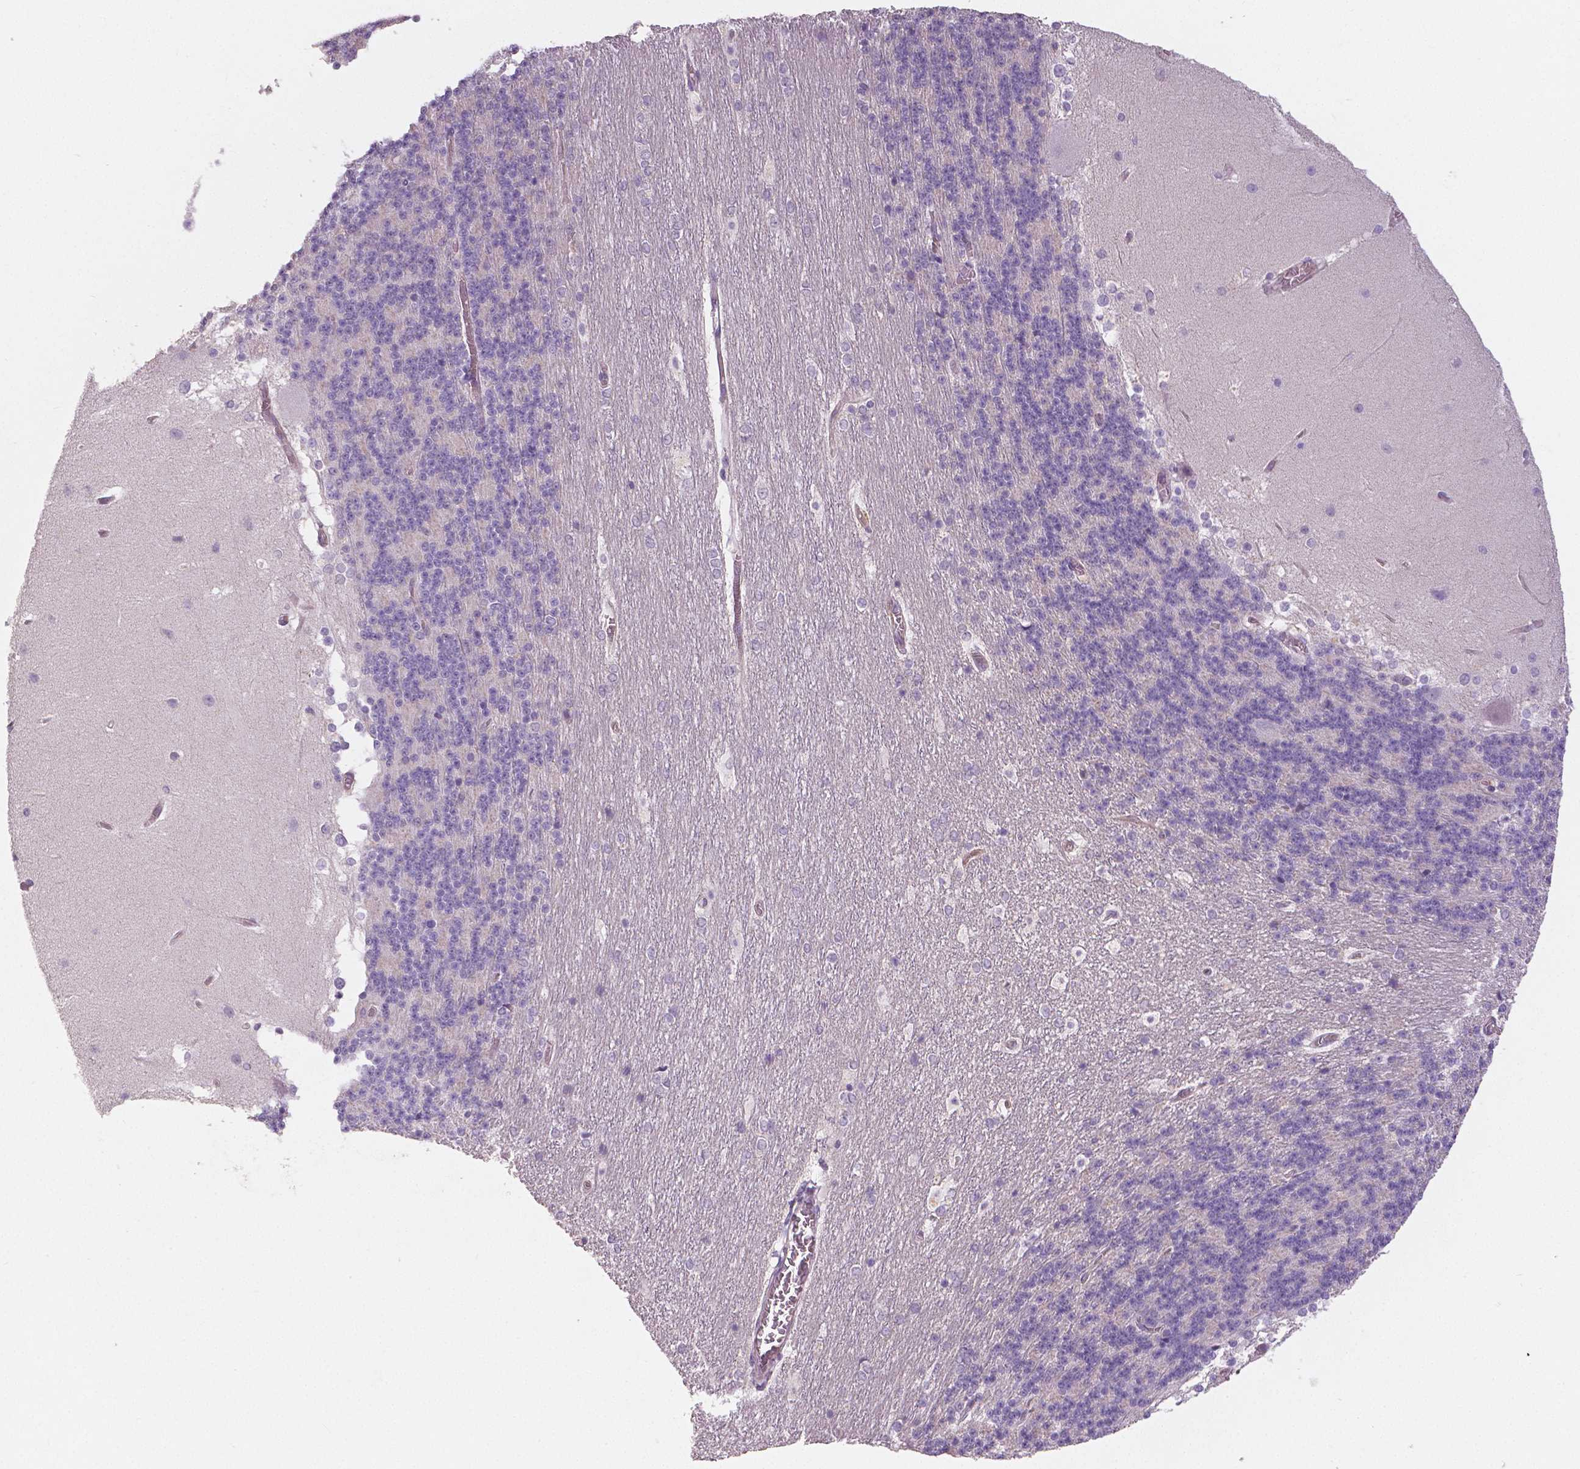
{"staining": {"intensity": "negative", "quantity": "none", "location": "none"}, "tissue": "cerebellum", "cell_type": "Cells in granular layer", "image_type": "normal", "snomed": [{"axis": "morphology", "description": "Normal tissue, NOS"}, {"axis": "topography", "description": "Cerebellum"}], "caption": "Cells in granular layer are negative for brown protein staining in benign cerebellum.", "gene": "FLT1", "patient": {"sex": "female", "age": 19}}